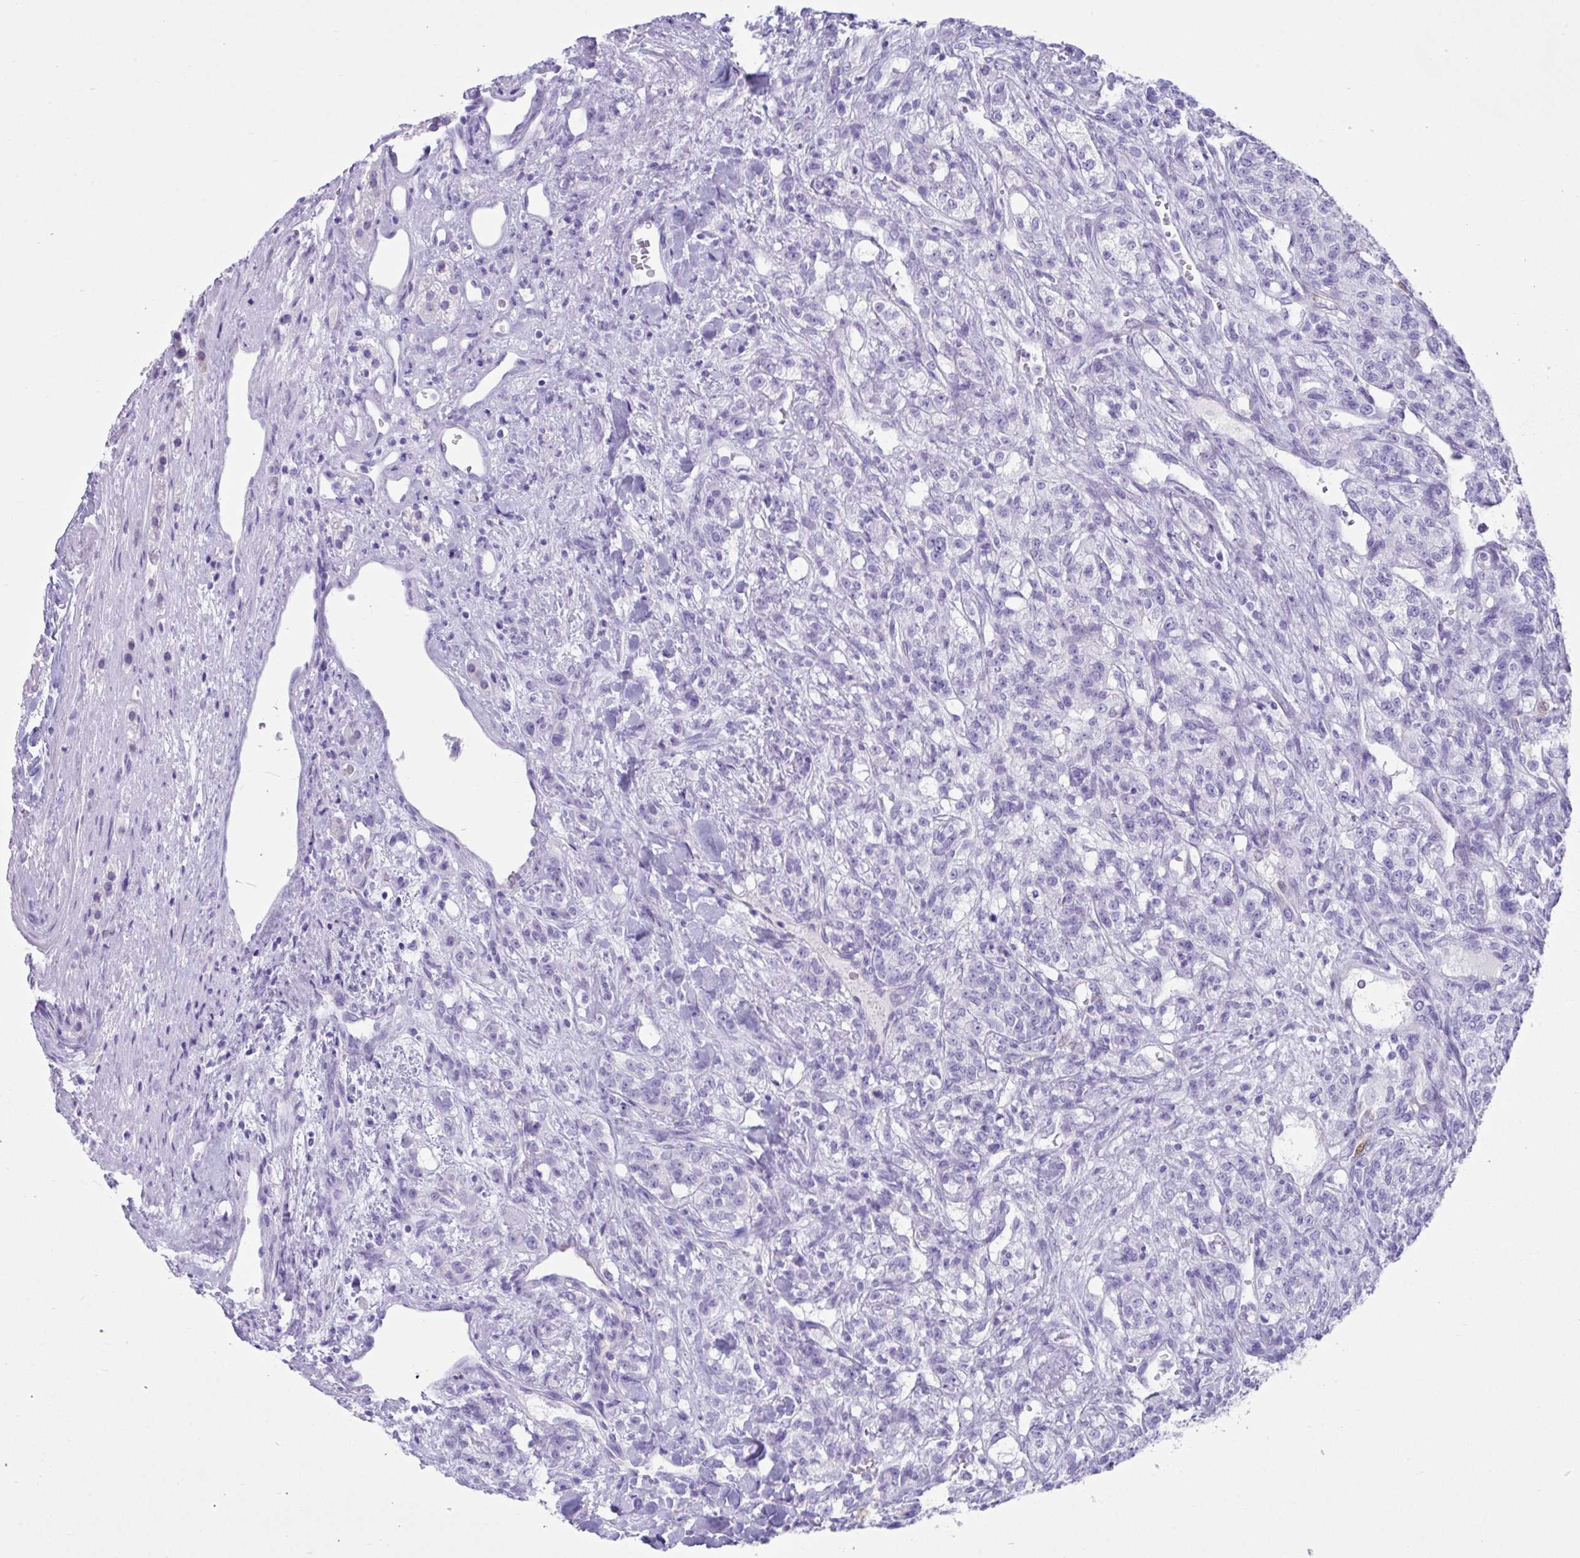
{"staining": {"intensity": "negative", "quantity": "none", "location": "none"}, "tissue": "renal cancer", "cell_type": "Tumor cells", "image_type": "cancer", "snomed": [{"axis": "morphology", "description": "Adenocarcinoma, NOS"}, {"axis": "topography", "description": "Kidney"}], "caption": "Immunohistochemistry (IHC) image of neoplastic tissue: renal cancer stained with DAB reveals no significant protein staining in tumor cells. (DAB (3,3'-diaminobenzidine) immunohistochemistry (IHC) visualized using brightfield microscopy, high magnification).", "gene": "PSCA", "patient": {"sex": "female", "age": 63}}